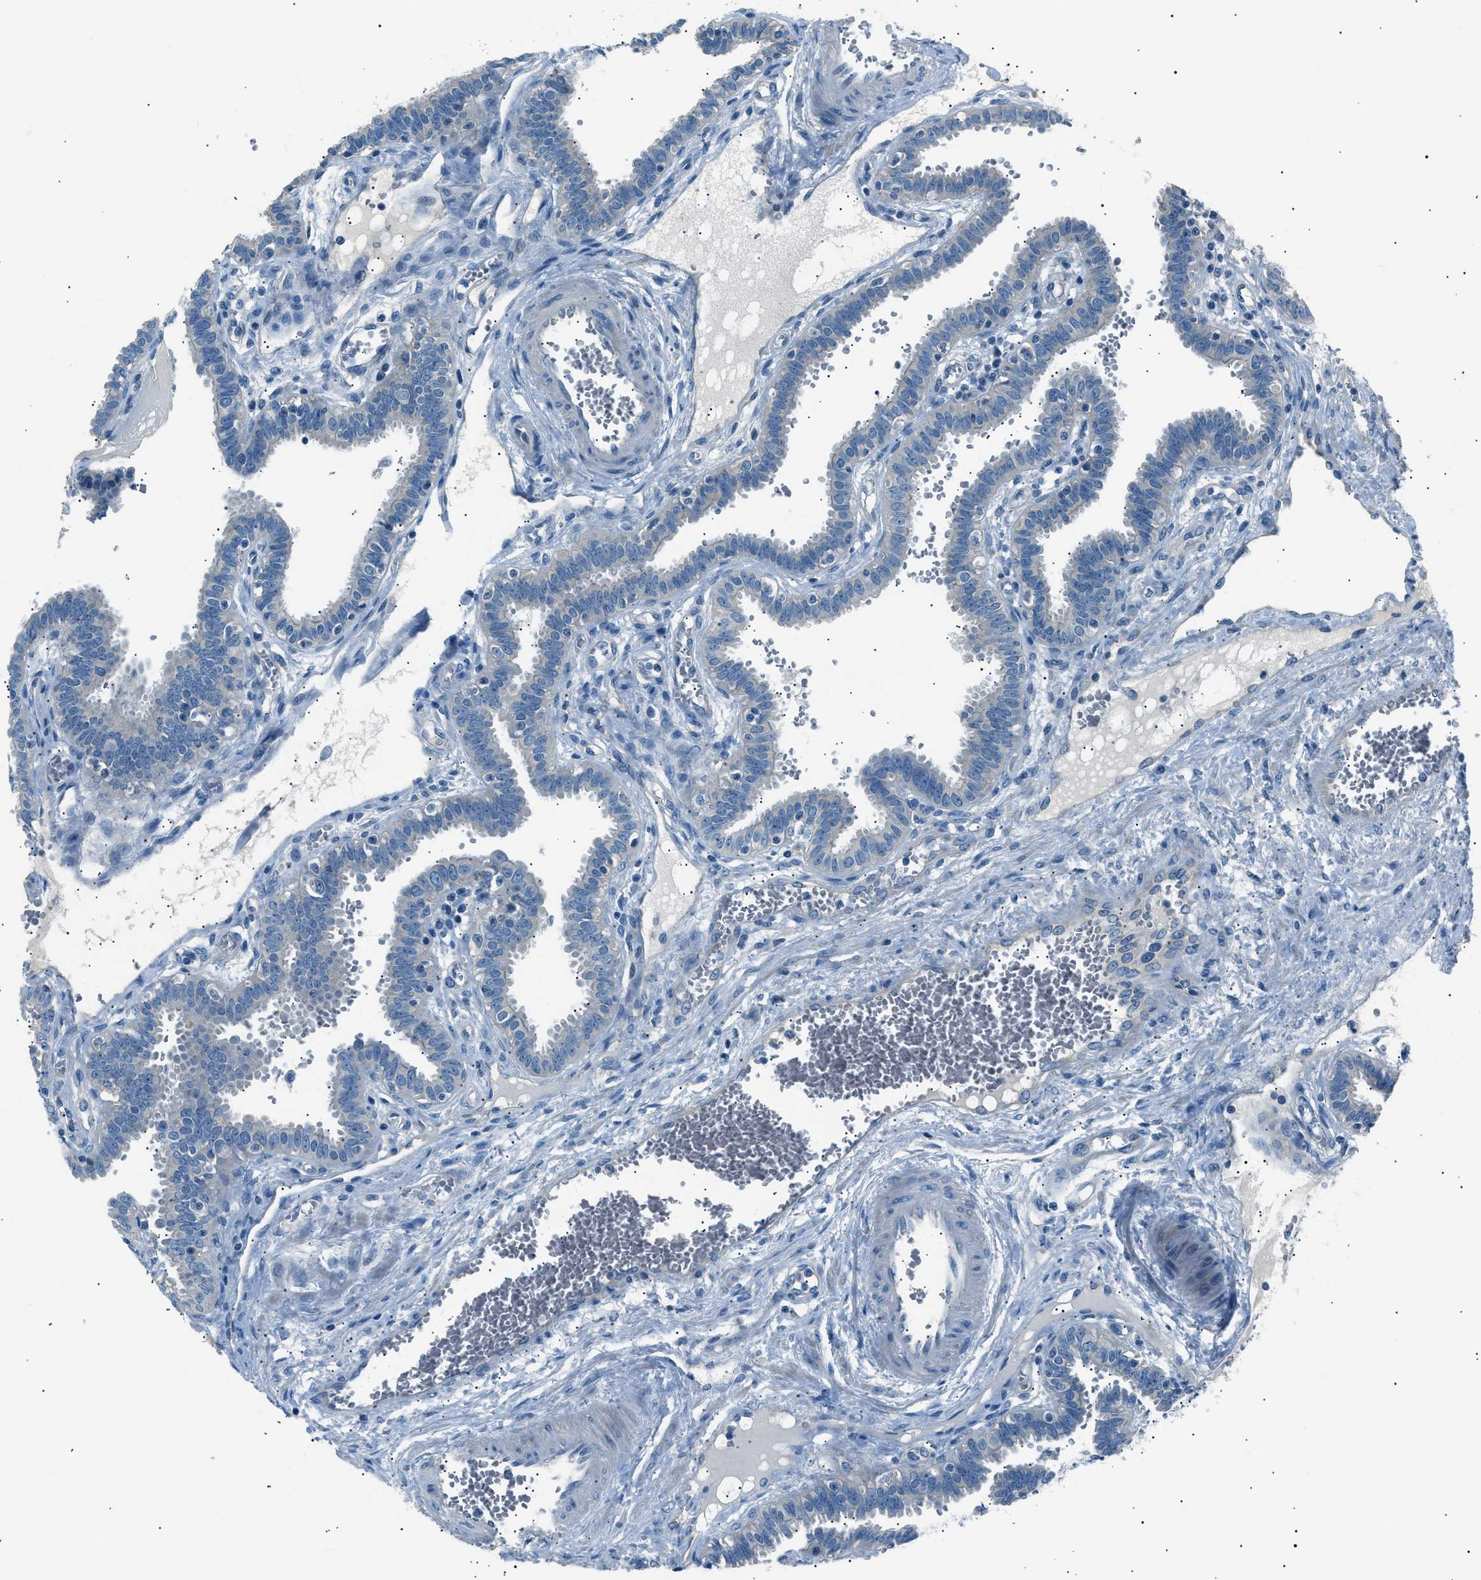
{"staining": {"intensity": "negative", "quantity": "none", "location": "none"}, "tissue": "fallopian tube", "cell_type": "Glandular cells", "image_type": "normal", "snomed": [{"axis": "morphology", "description": "Normal tissue, NOS"}, {"axis": "topography", "description": "Fallopian tube"}], "caption": "The photomicrograph displays no significant staining in glandular cells of fallopian tube. (DAB IHC, high magnification).", "gene": "LRRC37B", "patient": {"sex": "female", "age": 32}}